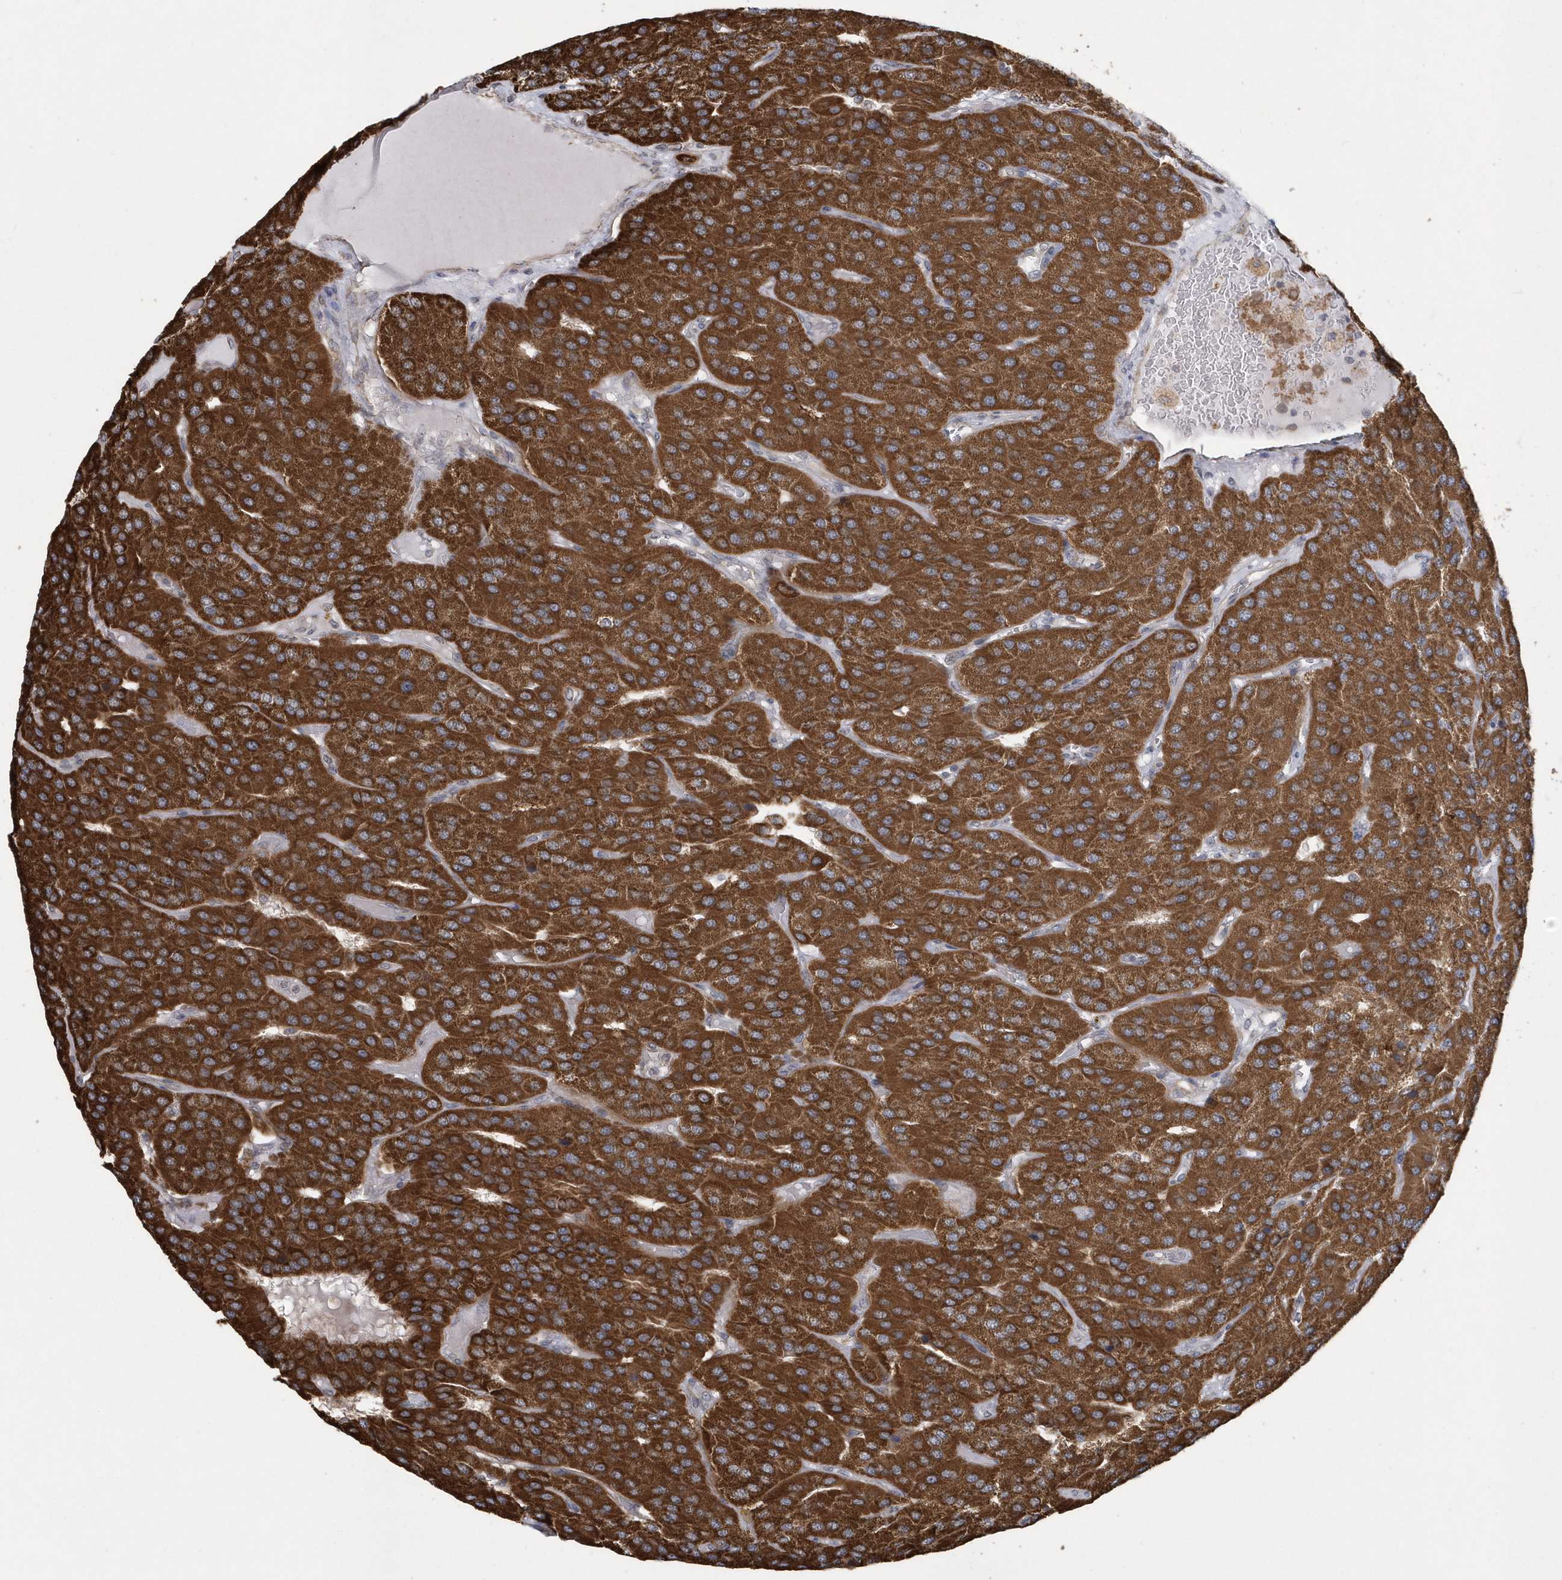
{"staining": {"intensity": "strong", "quantity": ">75%", "location": "cytoplasmic/membranous"}, "tissue": "parathyroid gland", "cell_type": "Glandular cells", "image_type": "normal", "snomed": [{"axis": "morphology", "description": "Normal tissue, NOS"}, {"axis": "morphology", "description": "Adenoma, NOS"}, {"axis": "topography", "description": "Parathyroid gland"}], "caption": "Protein expression analysis of benign human parathyroid gland reveals strong cytoplasmic/membranous expression in approximately >75% of glandular cells. Immunohistochemistry stains the protein of interest in brown and the nuclei are stained blue.", "gene": "SLX9", "patient": {"sex": "female", "age": 86}}